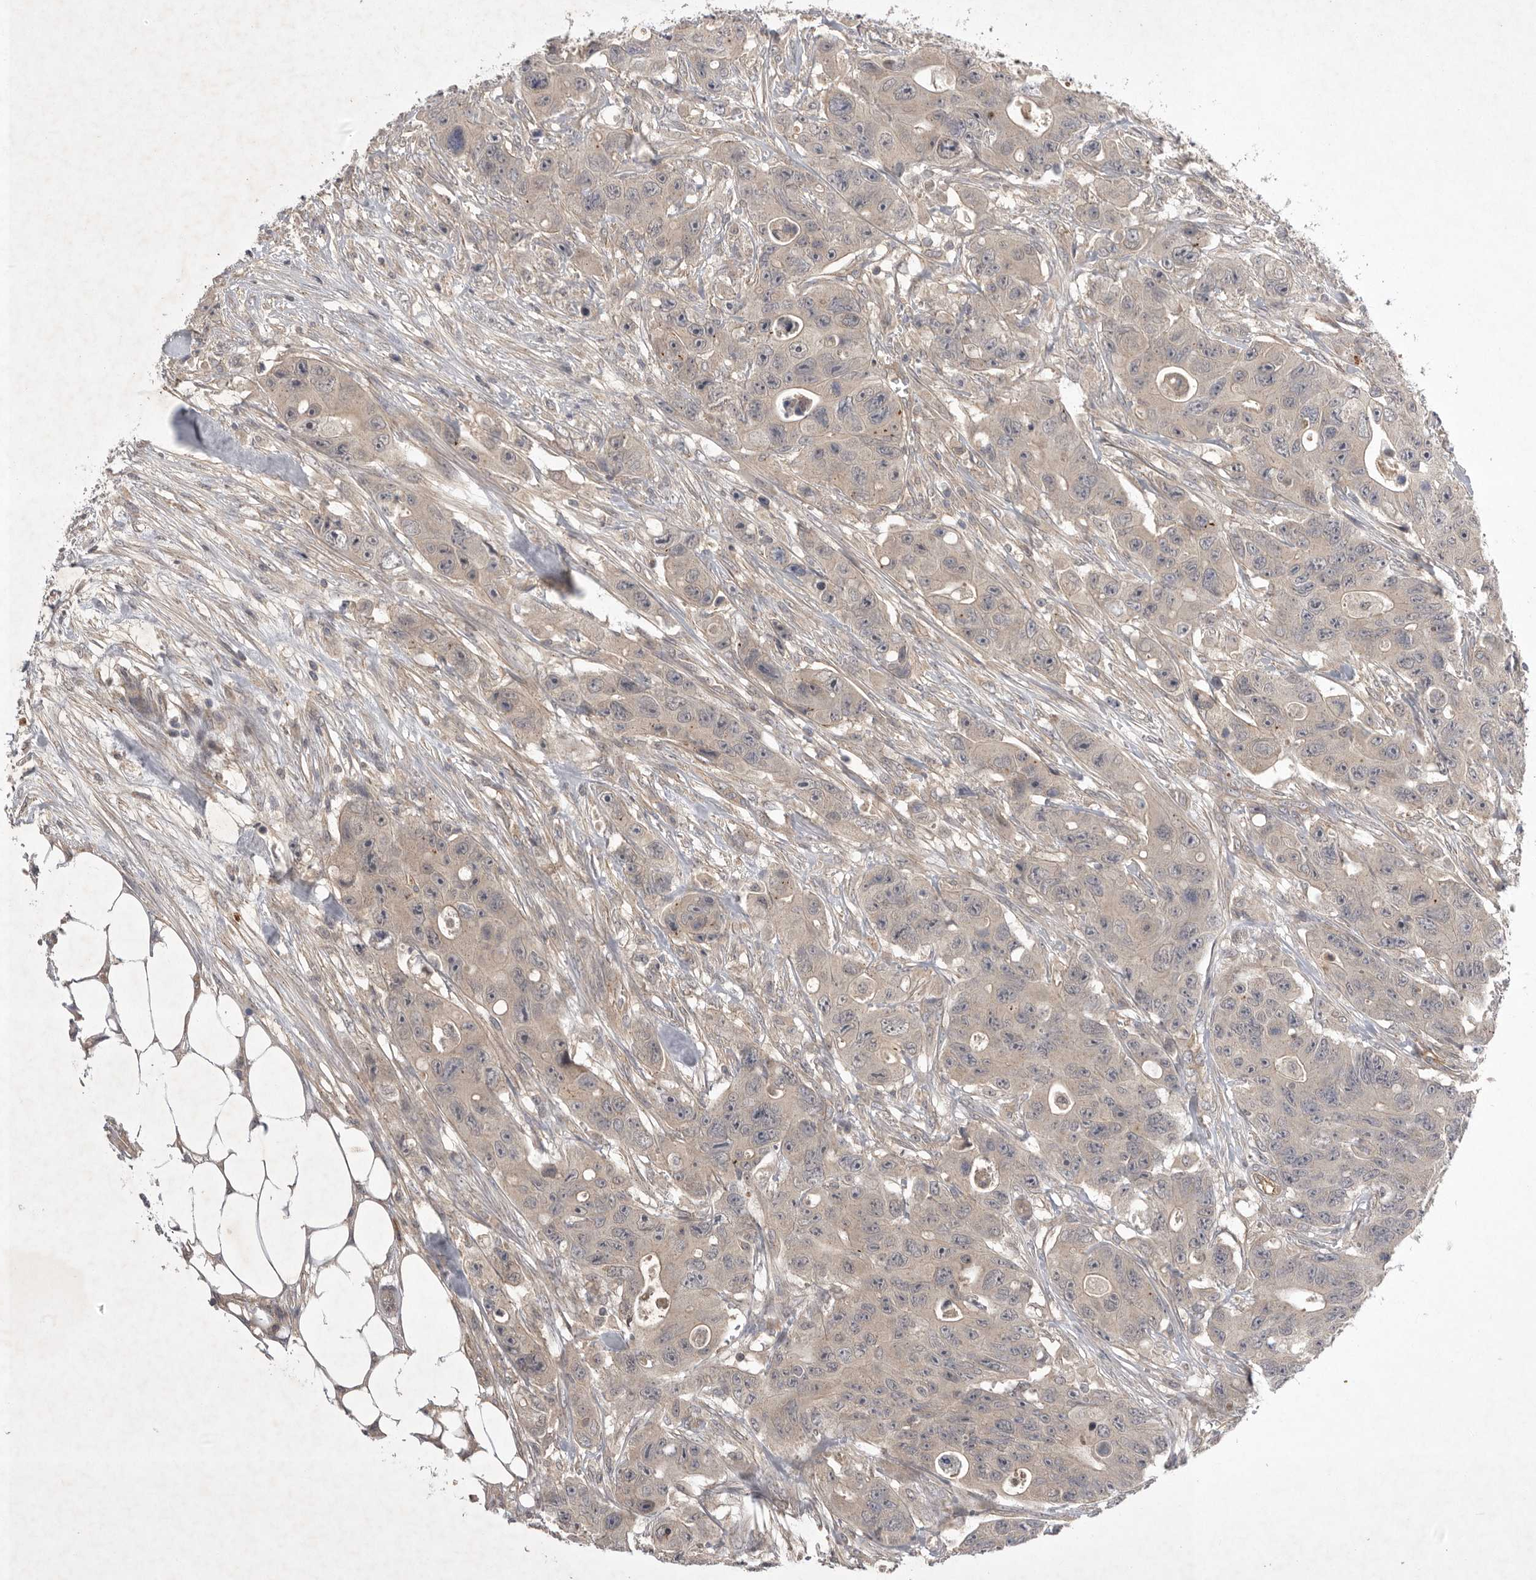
{"staining": {"intensity": "negative", "quantity": "none", "location": "none"}, "tissue": "colorectal cancer", "cell_type": "Tumor cells", "image_type": "cancer", "snomed": [{"axis": "morphology", "description": "Adenocarcinoma, NOS"}, {"axis": "topography", "description": "Colon"}], "caption": "DAB immunohistochemical staining of adenocarcinoma (colorectal) reveals no significant staining in tumor cells.", "gene": "NRCAM", "patient": {"sex": "female", "age": 46}}